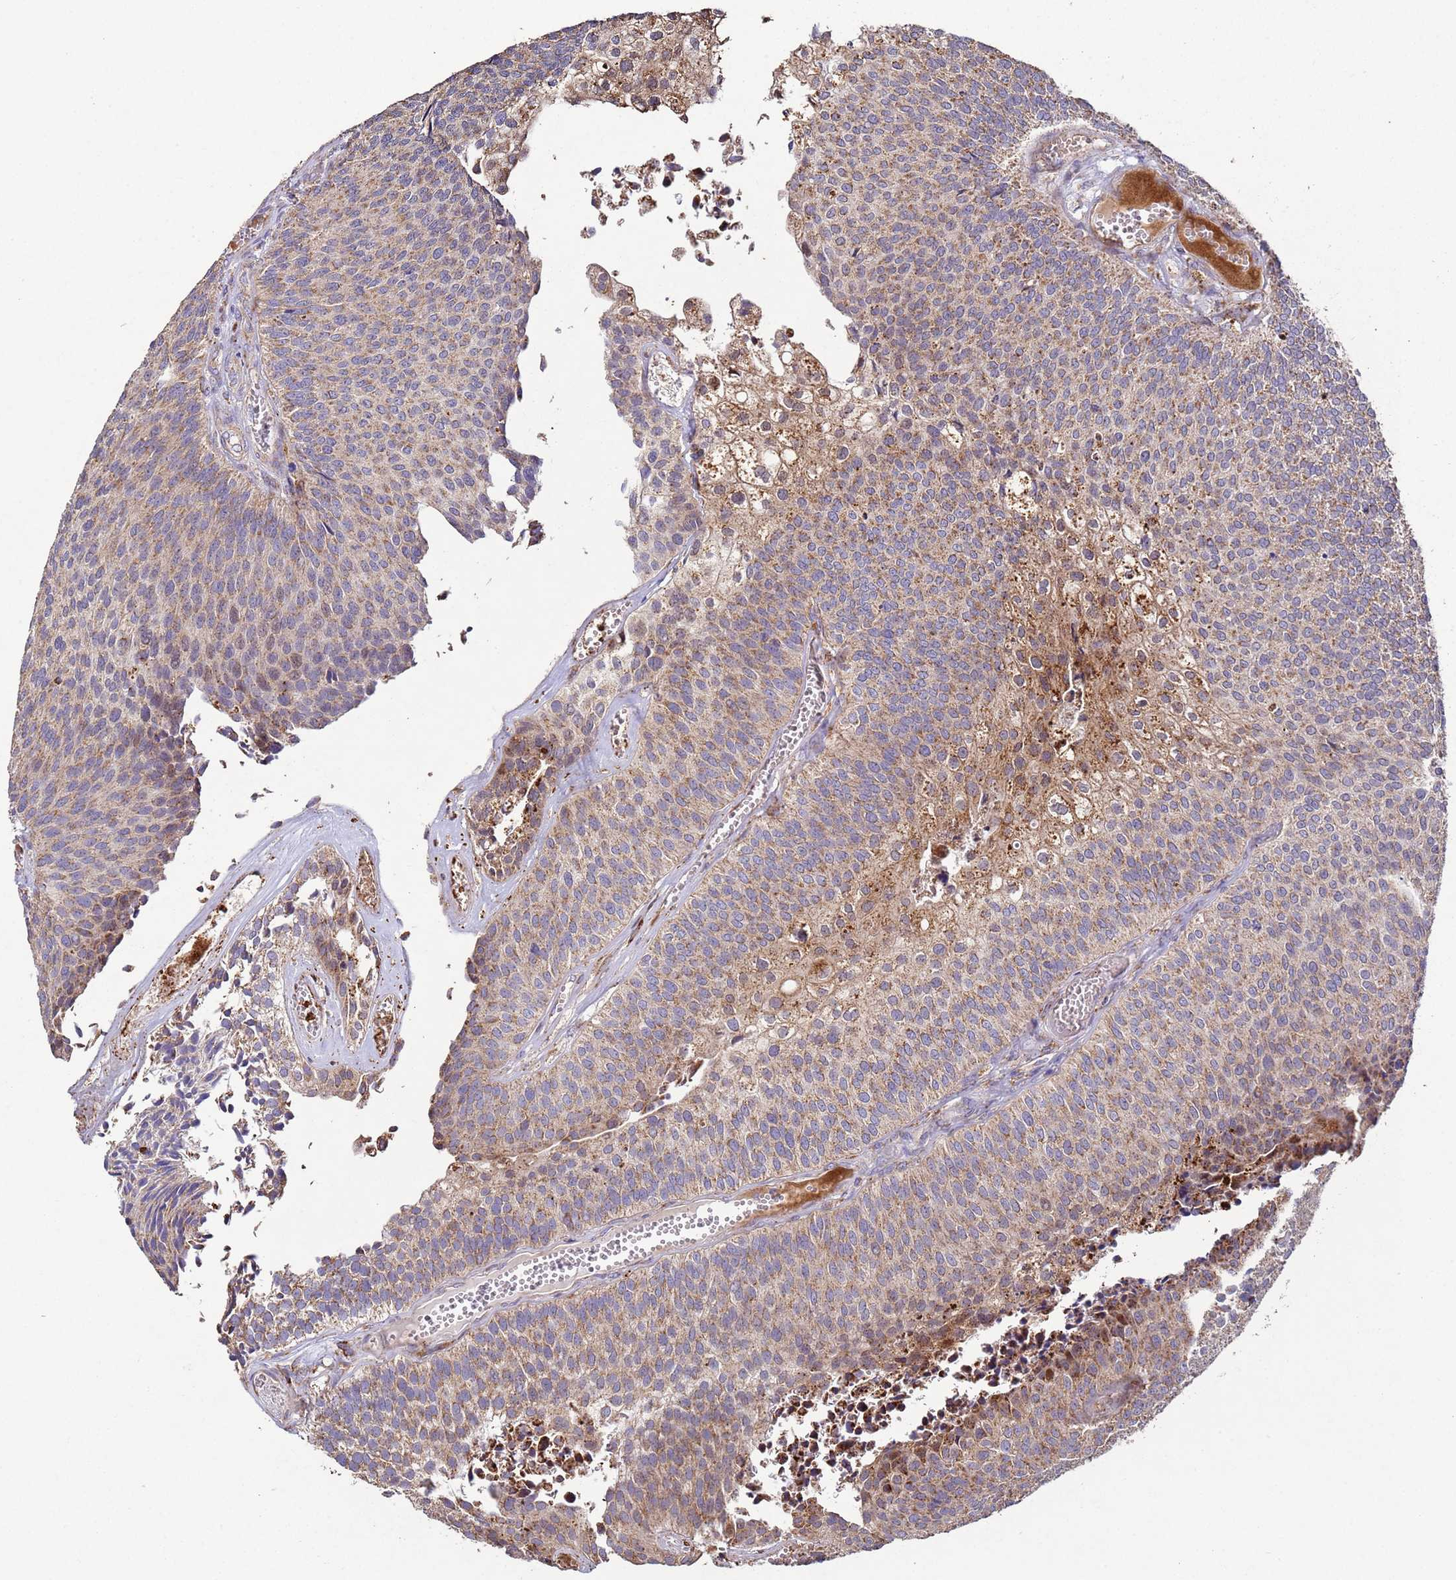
{"staining": {"intensity": "moderate", "quantity": ">75%", "location": "cytoplasmic/membranous"}, "tissue": "urothelial cancer", "cell_type": "Tumor cells", "image_type": "cancer", "snomed": [{"axis": "morphology", "description": "Urothelial carcinoma, Low grade"}, {"axis": "topography", "description": "Urinary bladder"}], "caption": "Human urothelial carcinoma (low-grade) stained with a brown dye reveals moderate cytoplasmic/membranous positive staining in approximately >75% of tumor cells.", "gene": "FBXO33", "patient": {"sex": "male", "age": 84}}